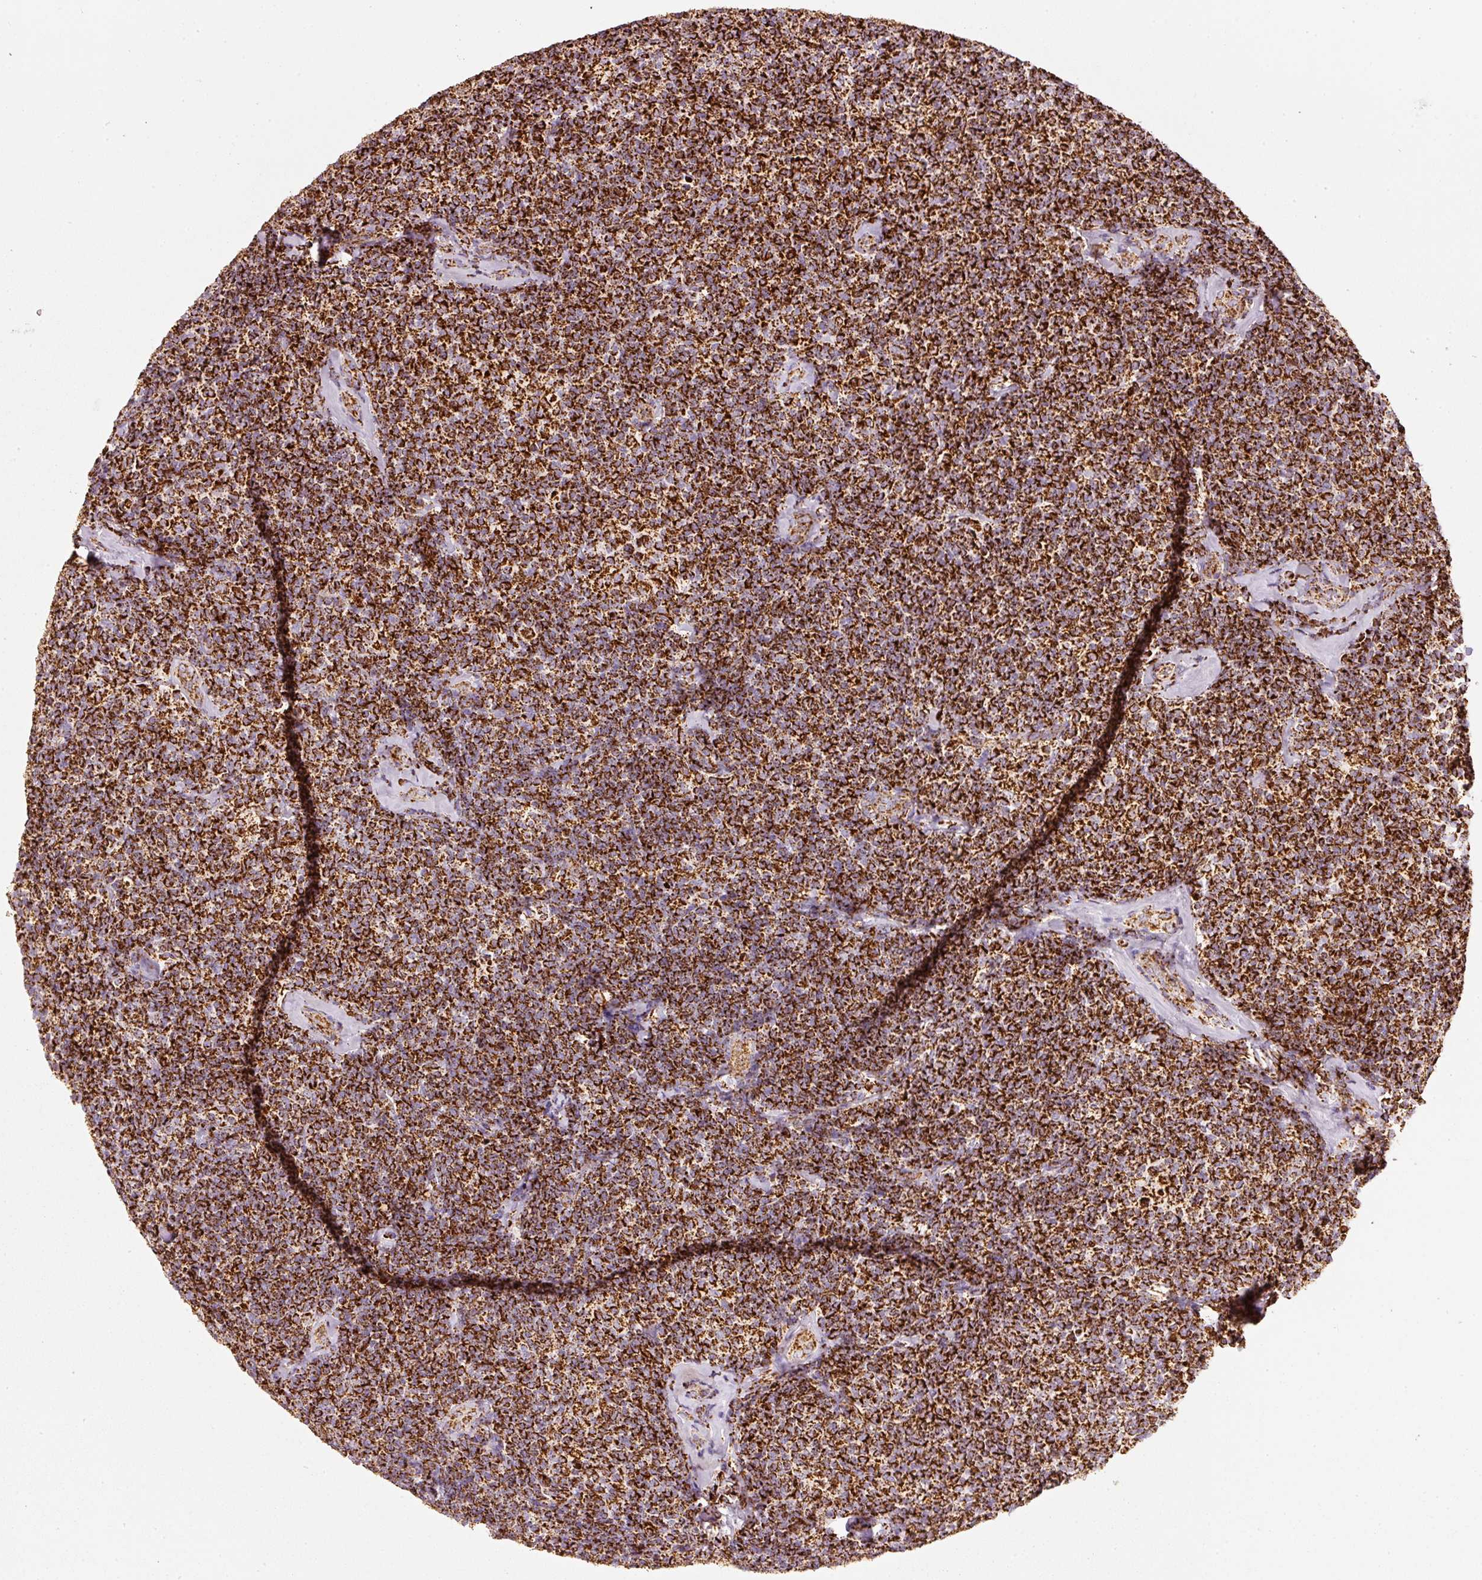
{"staining": {"intensity": "strong", "quantity": ">75%", "location": "cytoplasmic/membranous"}, "tissue": "lymphoma", "cell_type": "Tumor cells", "image_type": "cancer", "snomed": [{"axis": "morphology", "description": "Malignant lymphoma, non-Hodgkin's type, Low grade"}, {"axis": "topography", "description": "Lymph node"}], "caption": "The image displays a brown stain indicating the presence of a protein in the cytoplasmic/membranous of tumor cells in low-grade malignant lymphoma, non-Hodgkin's type. (DAB (3,3'-diaminobenzidine) IHC, brown staining for protein, blue staining for nuclei).", "gene": "UQCRC1", "patient": {"sex": "female", "age": 56}}